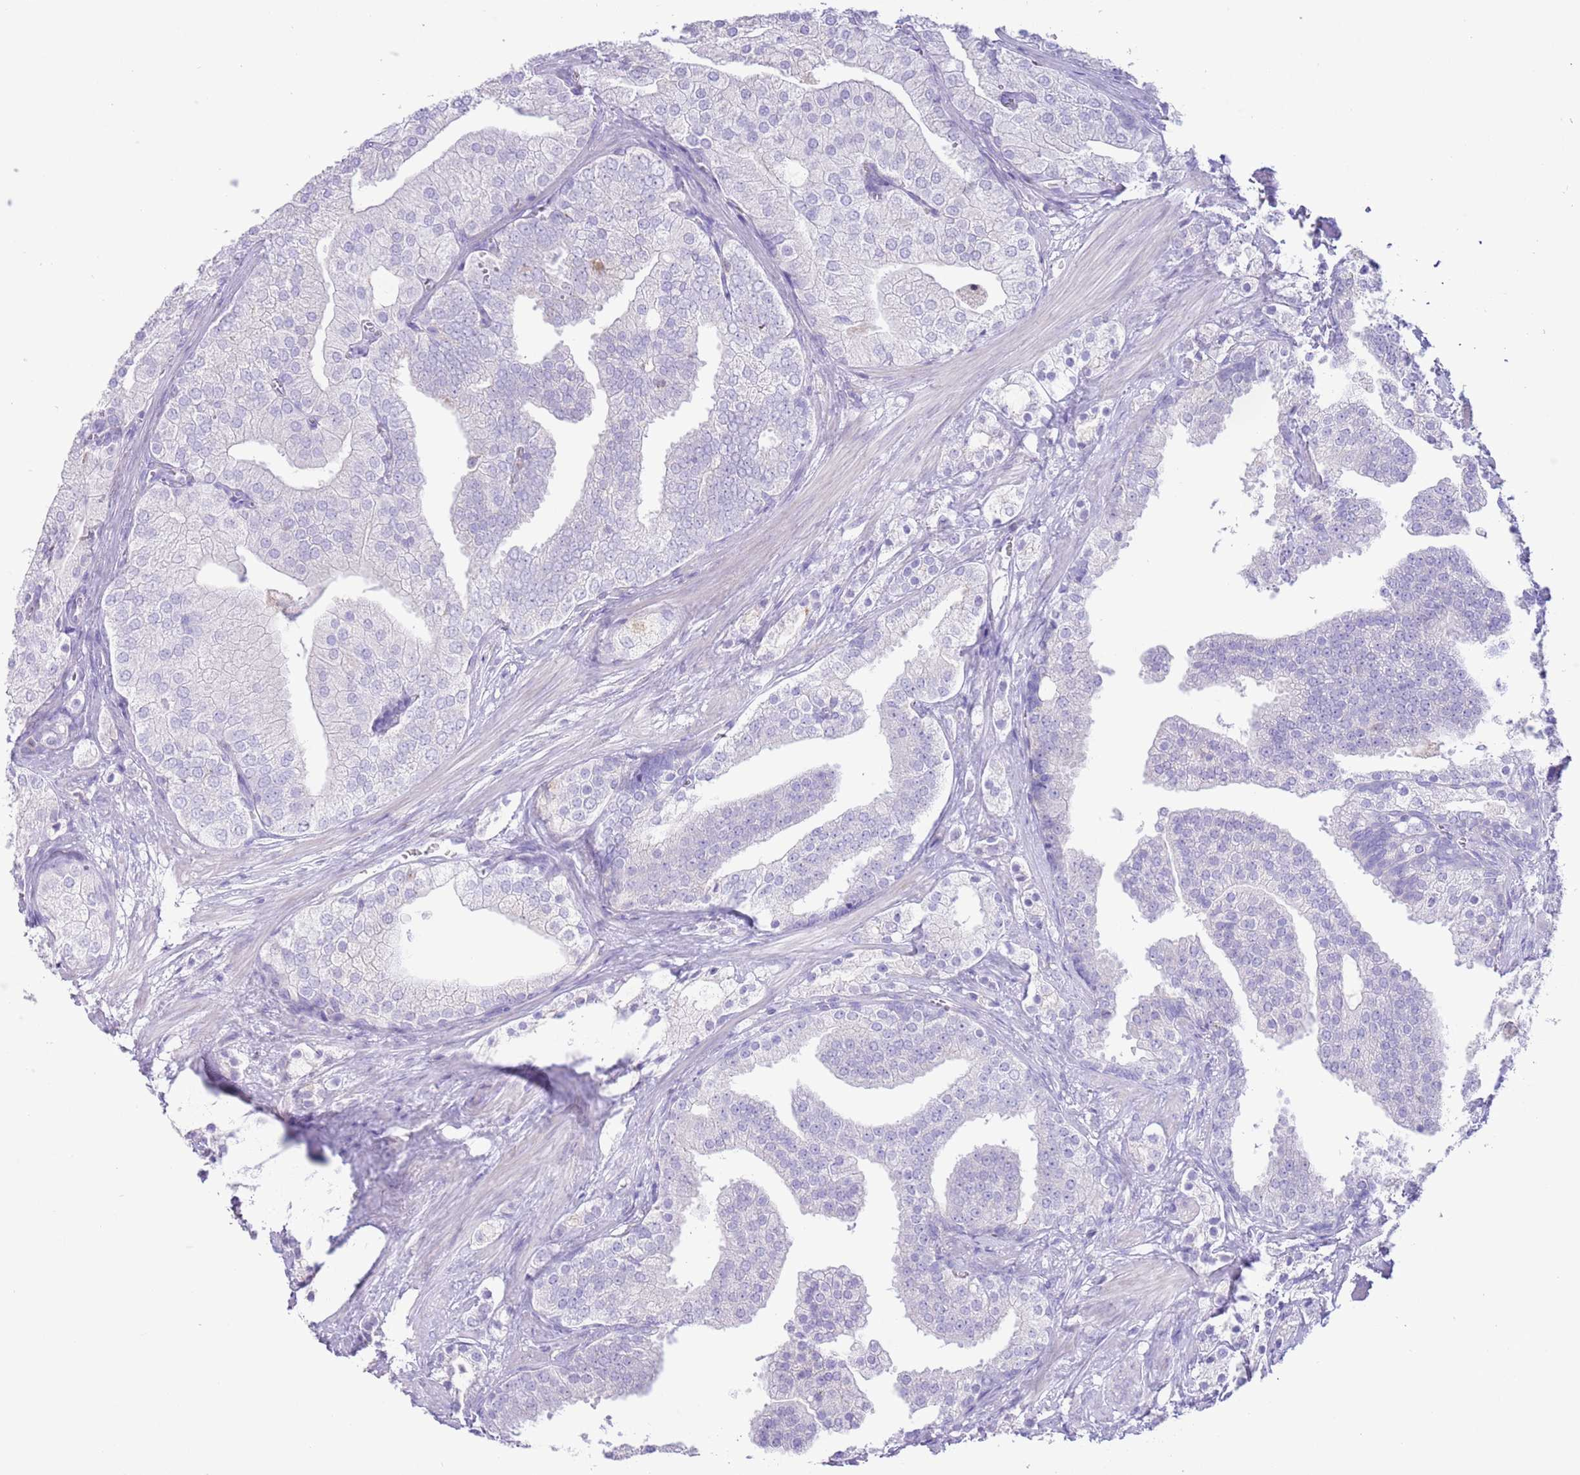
{"staining": {"intensity": "negative", "quantity": "none", "location": "none"}, "tissue": "prostate cancer", "cell_type": "Tumor cells", "image_type": "cancer", "snomed": [{"axis": "morphology", "description": "Adenocarcinoma, High grade"}, {"axis": "topography", "description": "Prostate"}], "caption": "This is an immunohistochemistry histopathology image of human prostate cancer. There is no positivity in tumor cells.", "gene": "ZNF697", "patient": {"sex": "male", "age": 50}}